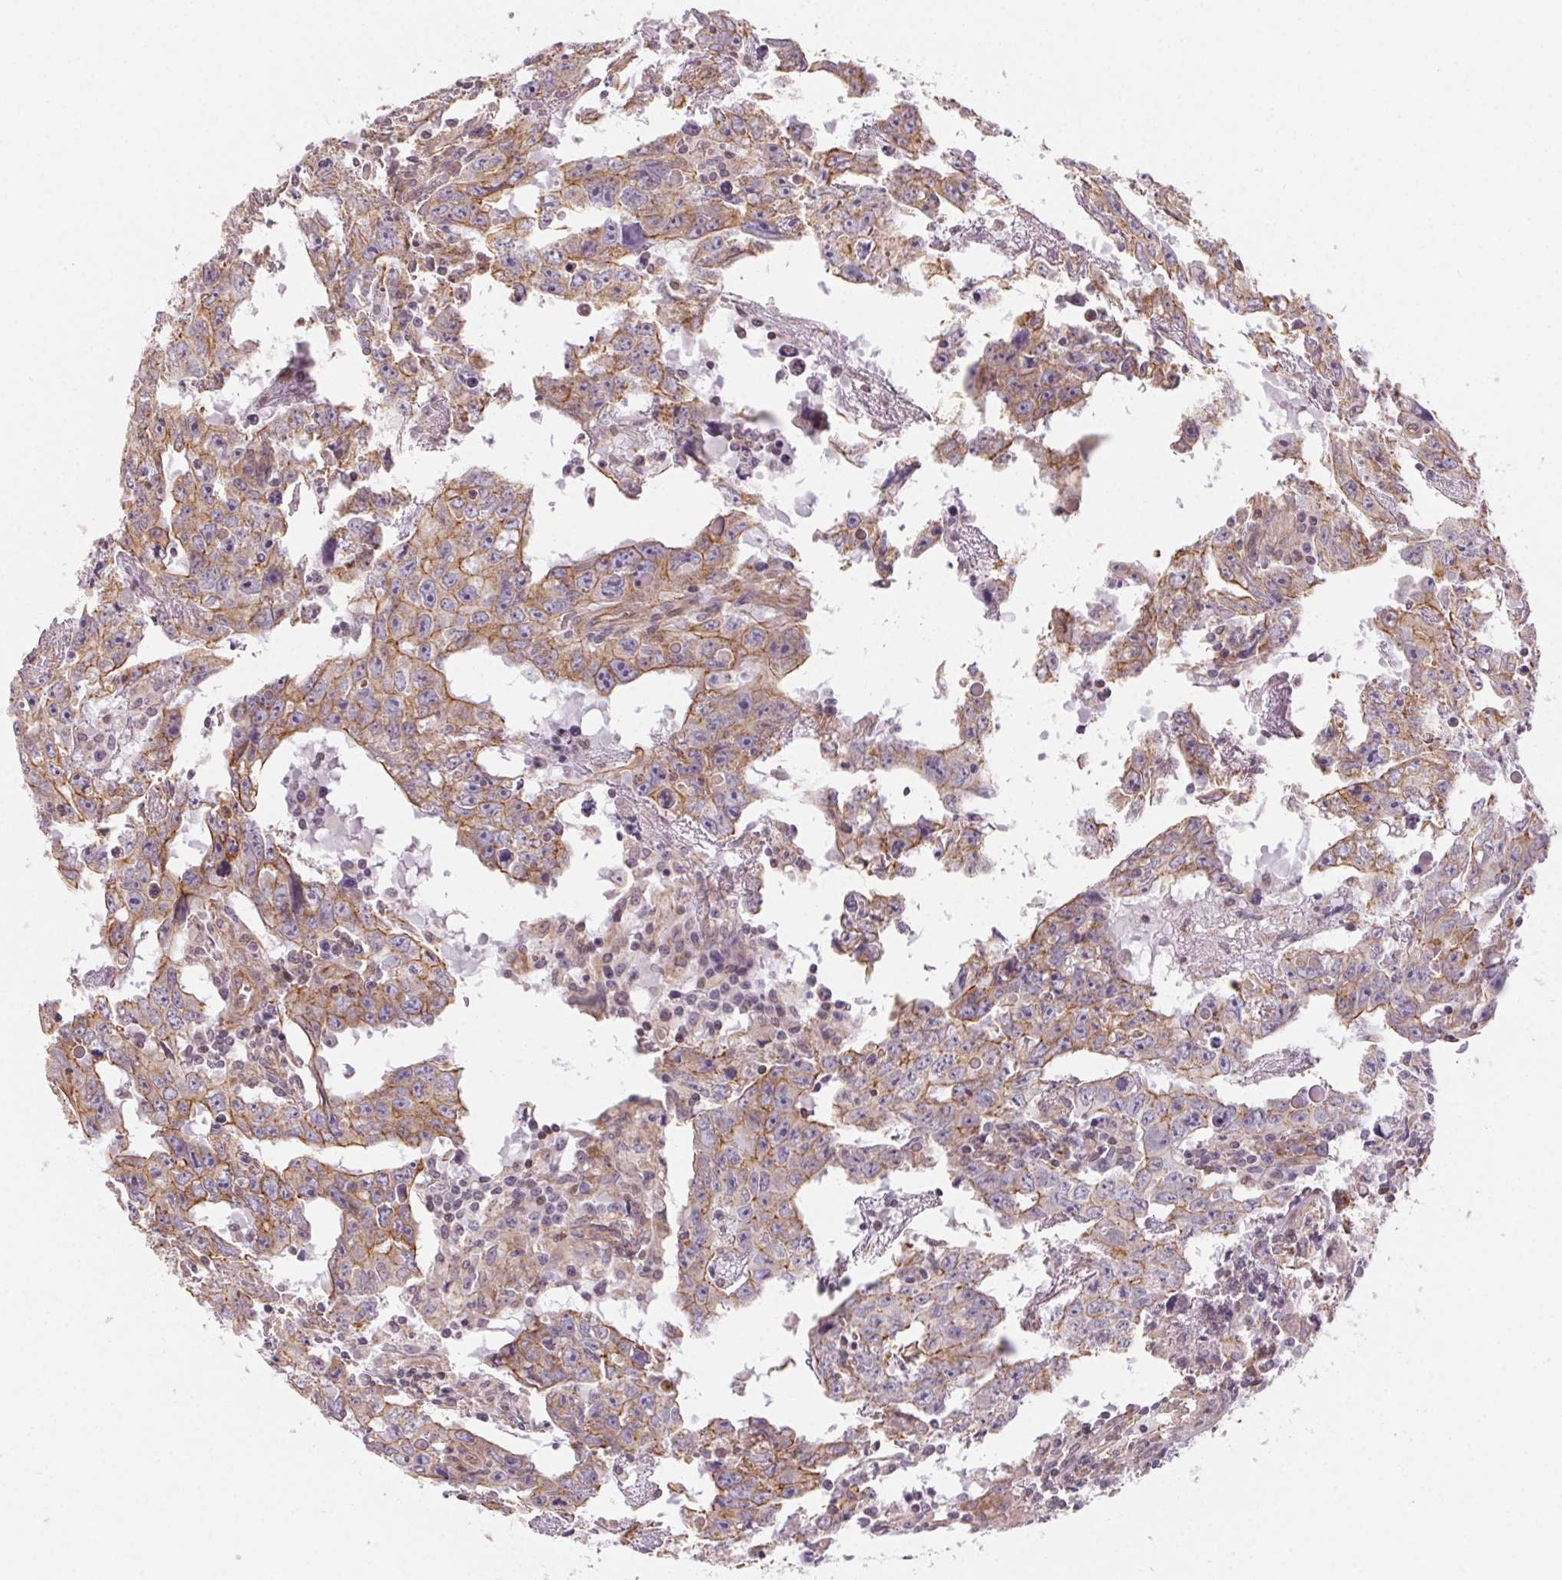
{"staining": {"intensity": "weak", "quantity": ">75%", "location": "cytoplasmic/membranous"}, "tissue": "testis cancer", "cell_type": "Tumor cells", "image_type": "cancer", "snomed": [{"axis": "morphology", "description": "Carcinoma, Embryonal, NOS"}, {"axis": "topography", "description": "Testis"}], "caption": "Weak cytoplasmic/membranous positivity for a protein is present in about >75% of tumor cells of testis cancer (embryonal carcinoma) using immunohistochemistry (IHC).", "gene": "PLA2G4F", "patient": {"sex": "male", "age": 22}}